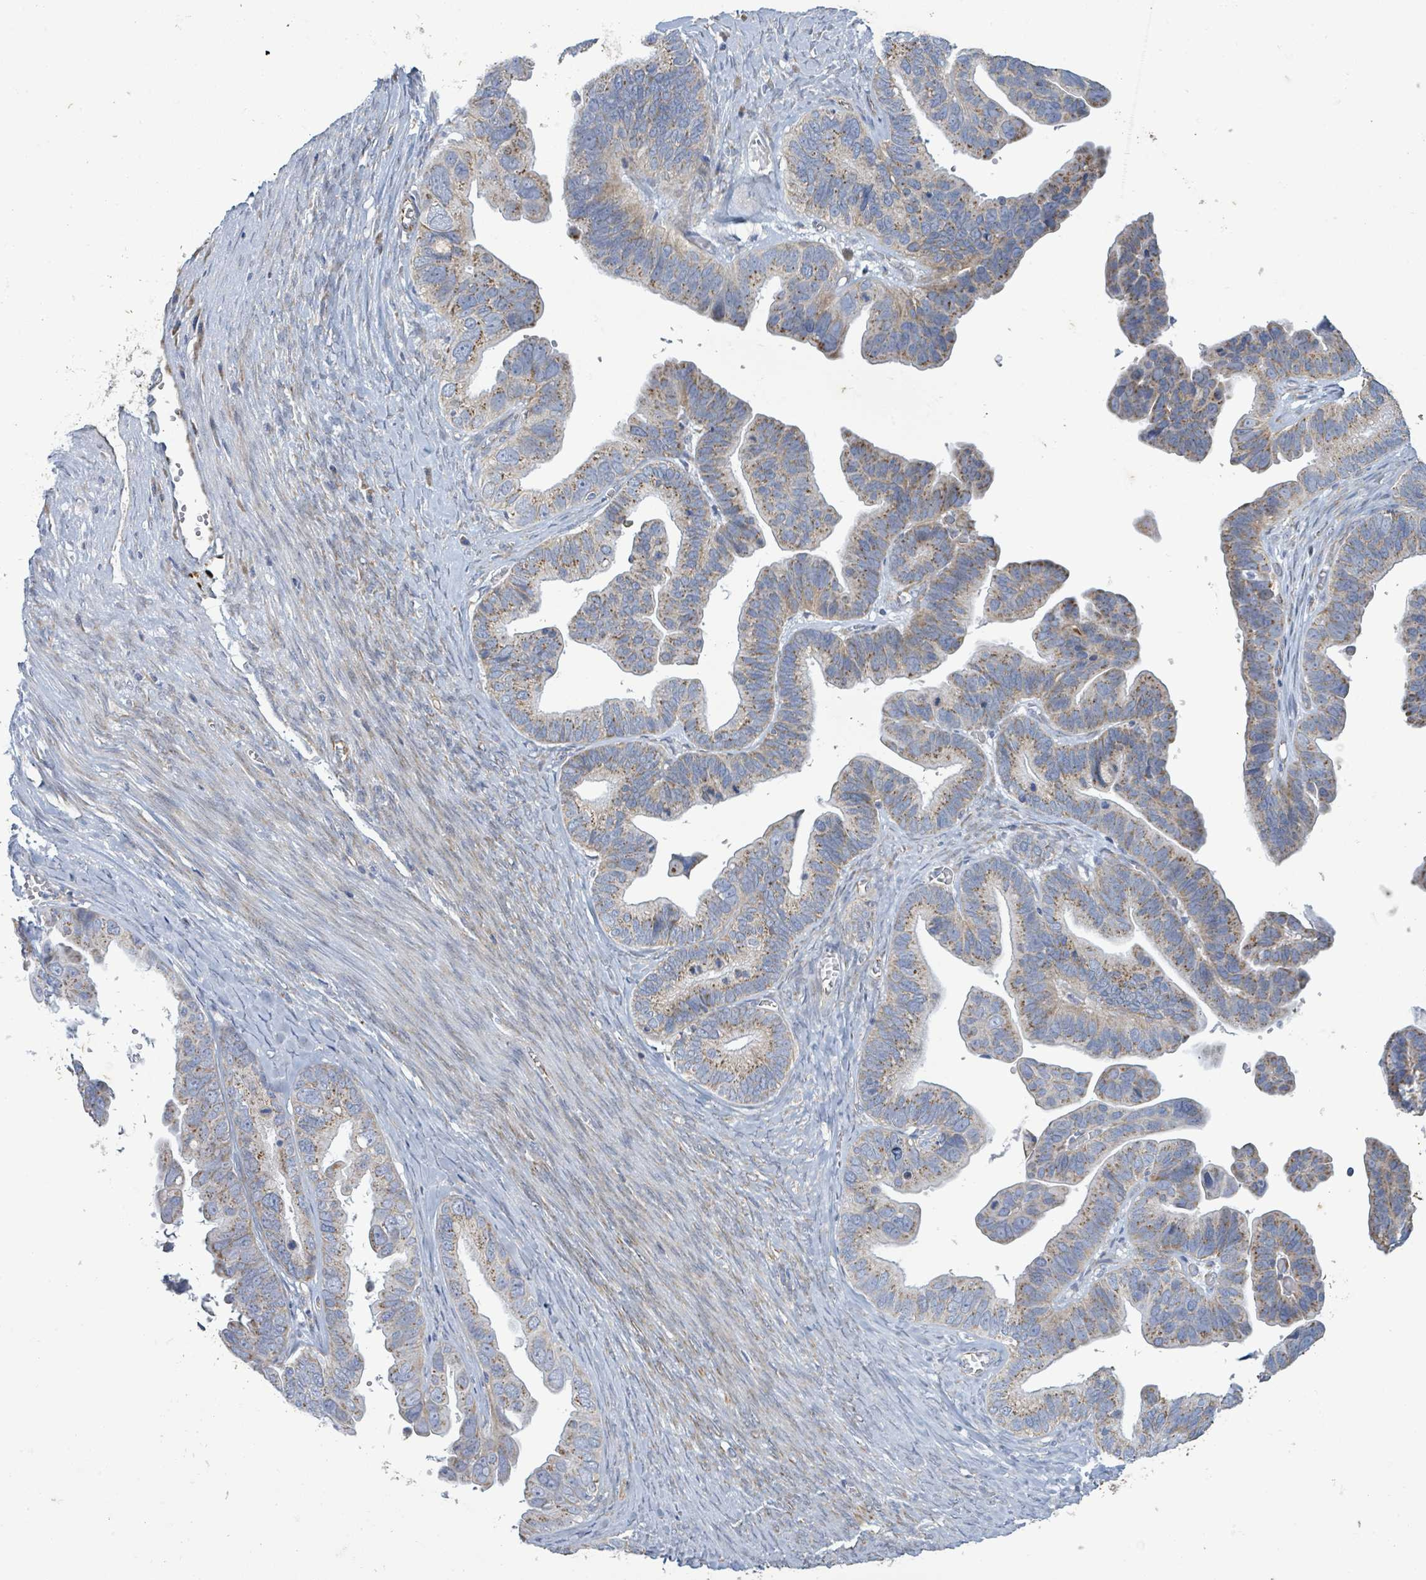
{"staining": {"intensity": "moderate", "quantity": ">75%", "location": "cytoplasmic/membranous"}, "tissue": "ovarian cancer", "cell_type": "Tumor cells", "image_type": "cancer", "snomed": [{"axis": "morphology", "description": "Cystadenocarcinoma, serous, NOS"}, {"axis": "topography", "description": "Ovary"}], "caption": "This micrograph demonstrates immunohistochemistry staining of human ovarian cancer, with medium moderate cytoplasmic/membranous positivity in approximately >75% of tumor cells.", "gene": "ALG12", "patient": {"sex": "female", "age": 56}}